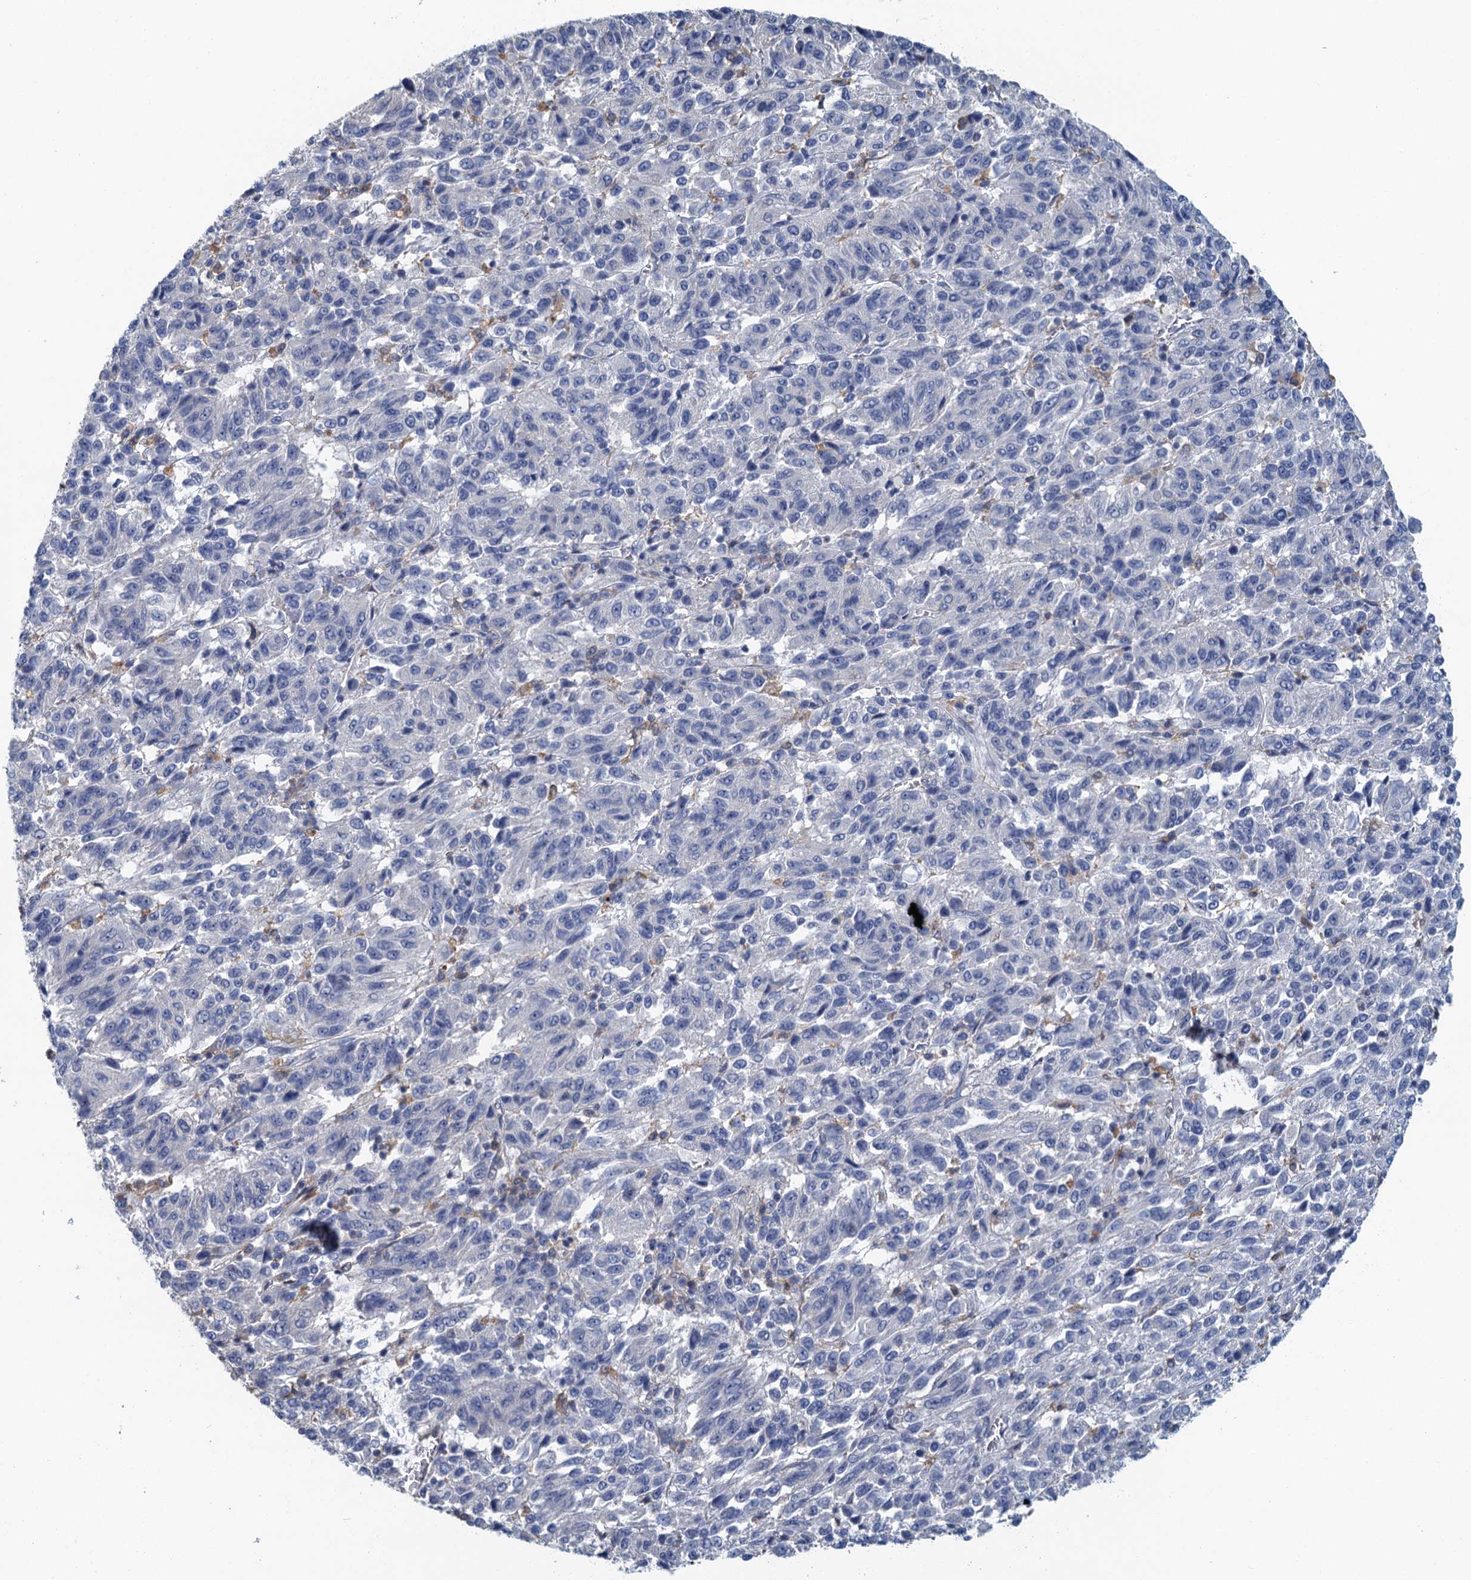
{"staining": {"intensity": "negative", "quantity": "none", "location": "none"}, "tissue": "melanoma", "cell_type": "Tumor cells", "image_type": "cancer", "snomed": [{"axis": "morphology", "description": "Malignant melanoma, Metastatic site"}, {"axis": "topography", "description": "Lung"}], "caption": "Tumor cells show no significant positivity in malignant melanoma (metastatic site). Nuclei are stained in blue.", "gene": "RSAD2", "patient": {"sex": "male", "age": 64}}